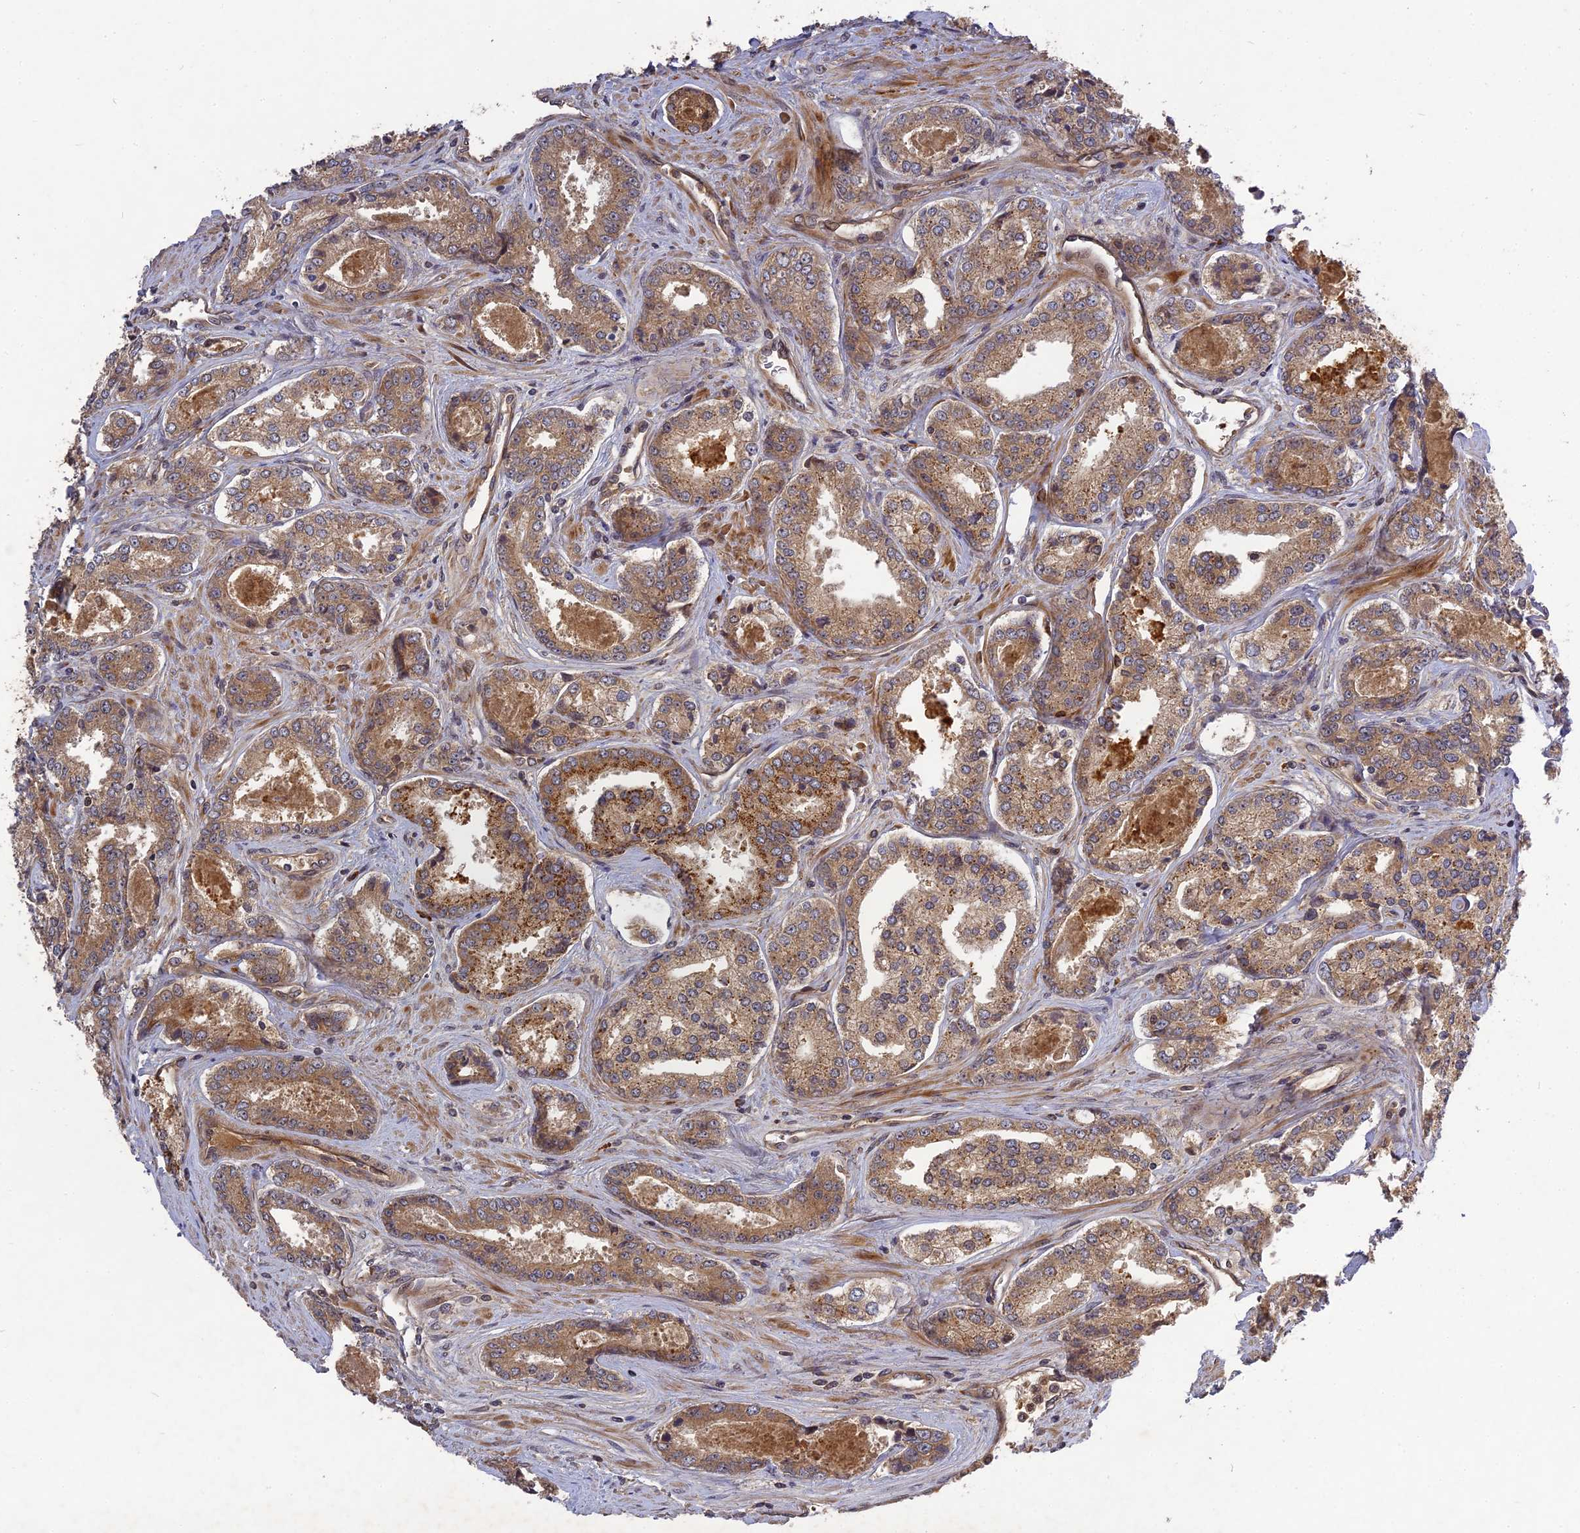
{"staining": {"intensity": "moderate", "quantity": ">75%", "location": "cytoplasmic/membranous"}, "tissue": "prostate cancer", "cell_type": "Tumor cells", "image_type": "cancer", "snomed": [{"axis": "morphology", "description": "Adenocarcinoma, Low grade"}, {"axis": "topography", "description": "Prostate"}], "caption": "Protein staining of prostate cancer (low-grade adenocarcinoma) tissue demonstrates moderate cytoplasmic/membranous positivity in approximately >75% of tumor cells.", "gene": "TMUB2", "patient": {"sex": "male", "age": 68}}